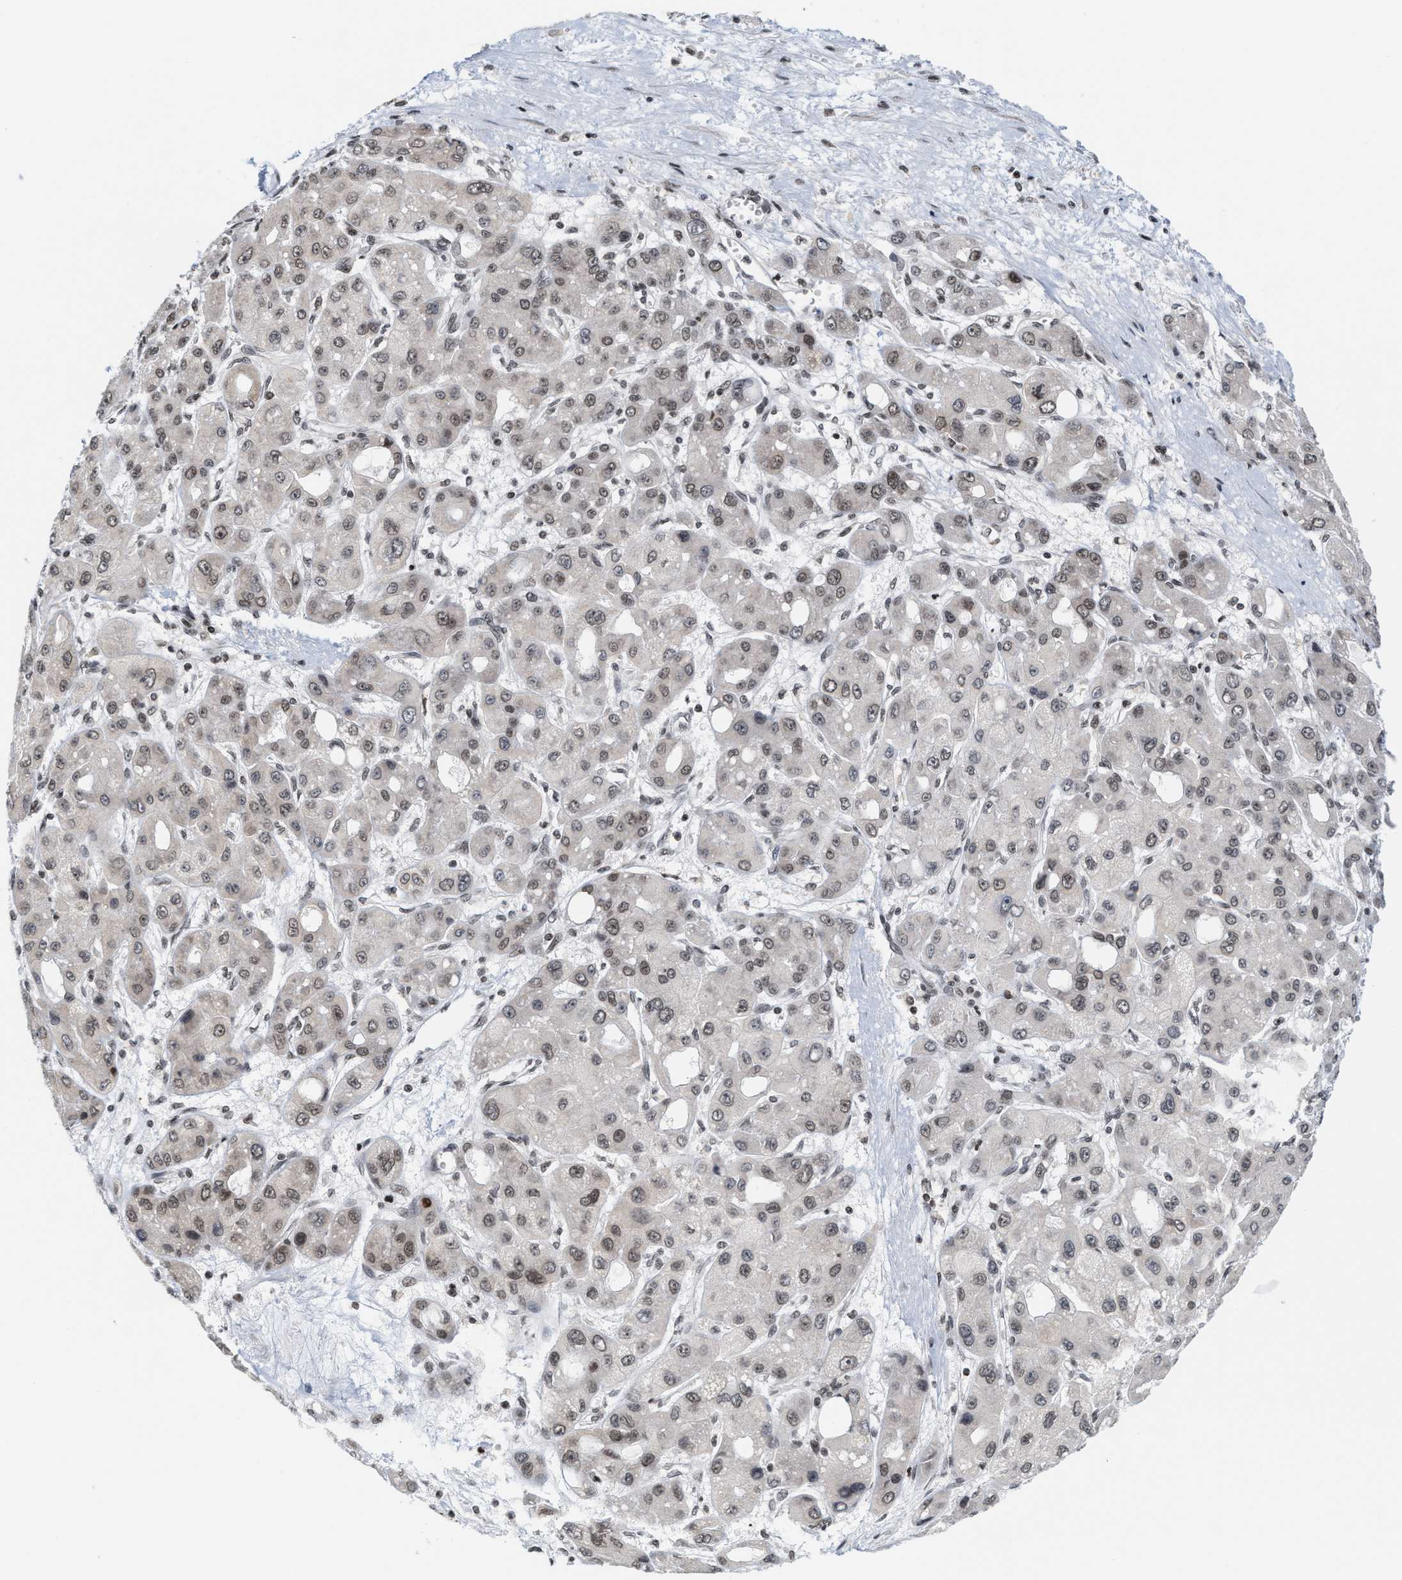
{"staining": {"intensity": "weak", "quantity": ">75%", "location": "nuclear"}, "tissue": "liver cancer", "cell_type": "Tumor cells", "image_type": "cancer", "snomed": [{"axis": "morphology", "description": "Carcinoma, Hepatocellular, NOS"}, {"axis": "topography", "description": "Liver"}], "caption": "Weak nuclear positivity for a protein is seen in about >75% of tumor cells of liver cancer (hepatocellular carcinoma) using immunohistochemistry.", "gene": "ANKRD6", "patient": {"sex": "male", "age": 55}}